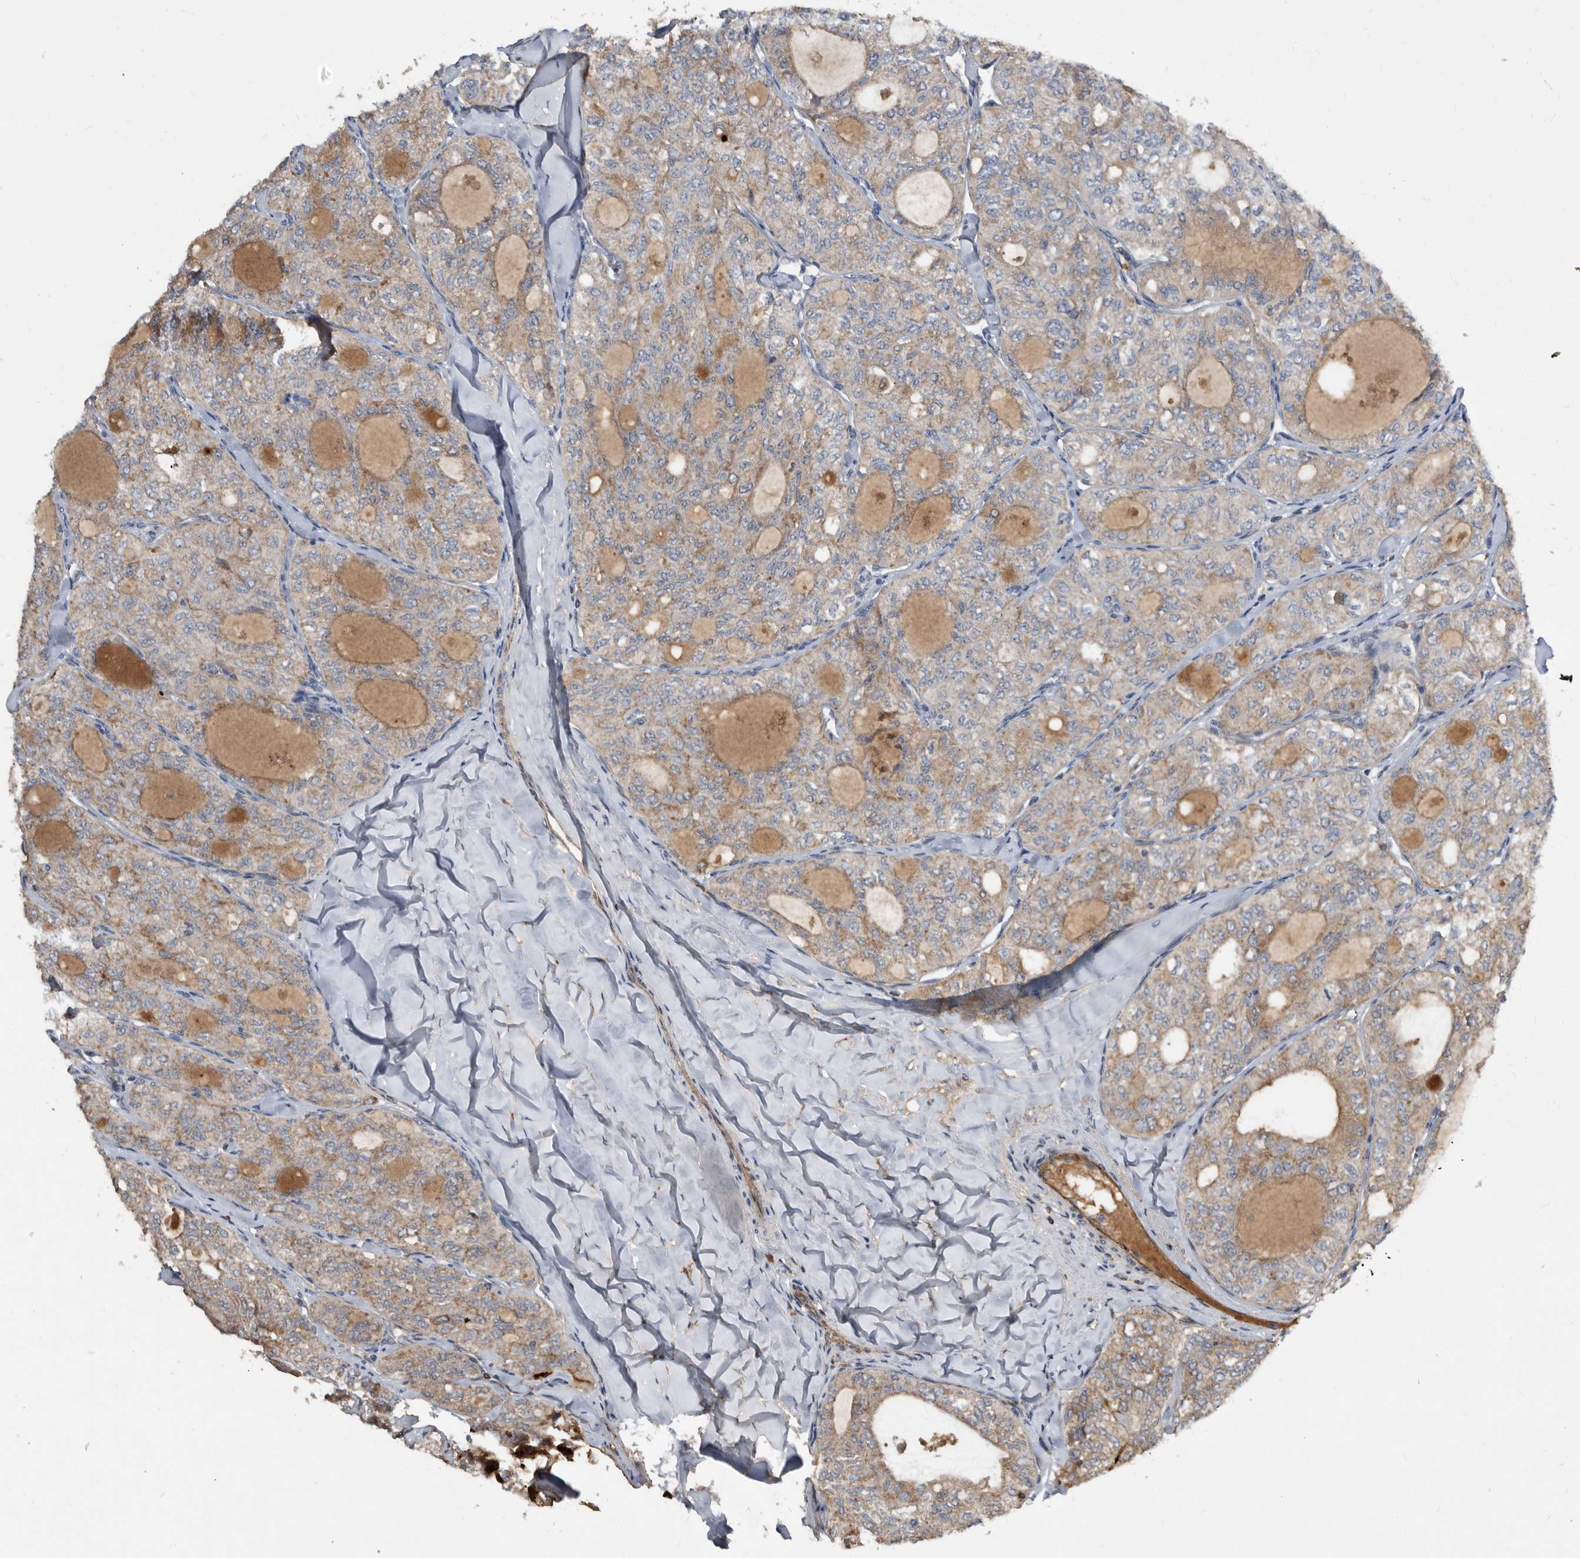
{"staining": {"intensity": "weak", "quantity": "25%-75%", "location": "cytoplasmic/membranous"}, "tissue": "thyroid cancer", "cell_type": "Tumor cells", "image_type": "cancer", "snomed": [{"axis": "morphology", "description": "Follicular adenoma carcinoma, NOS"}, {"axis": "topography", "description": "Thyroid gland"}], "caption": "A photomicrograph showing weak cytoplasmic/membranous expression in approximately 25%-75% of tumor cells in thyroid follicular adenoma carcinoma, as visualized by brown immunohistochemical staining.", "gene": "PI15", "patient": {"sex": "male", "age": 75}}